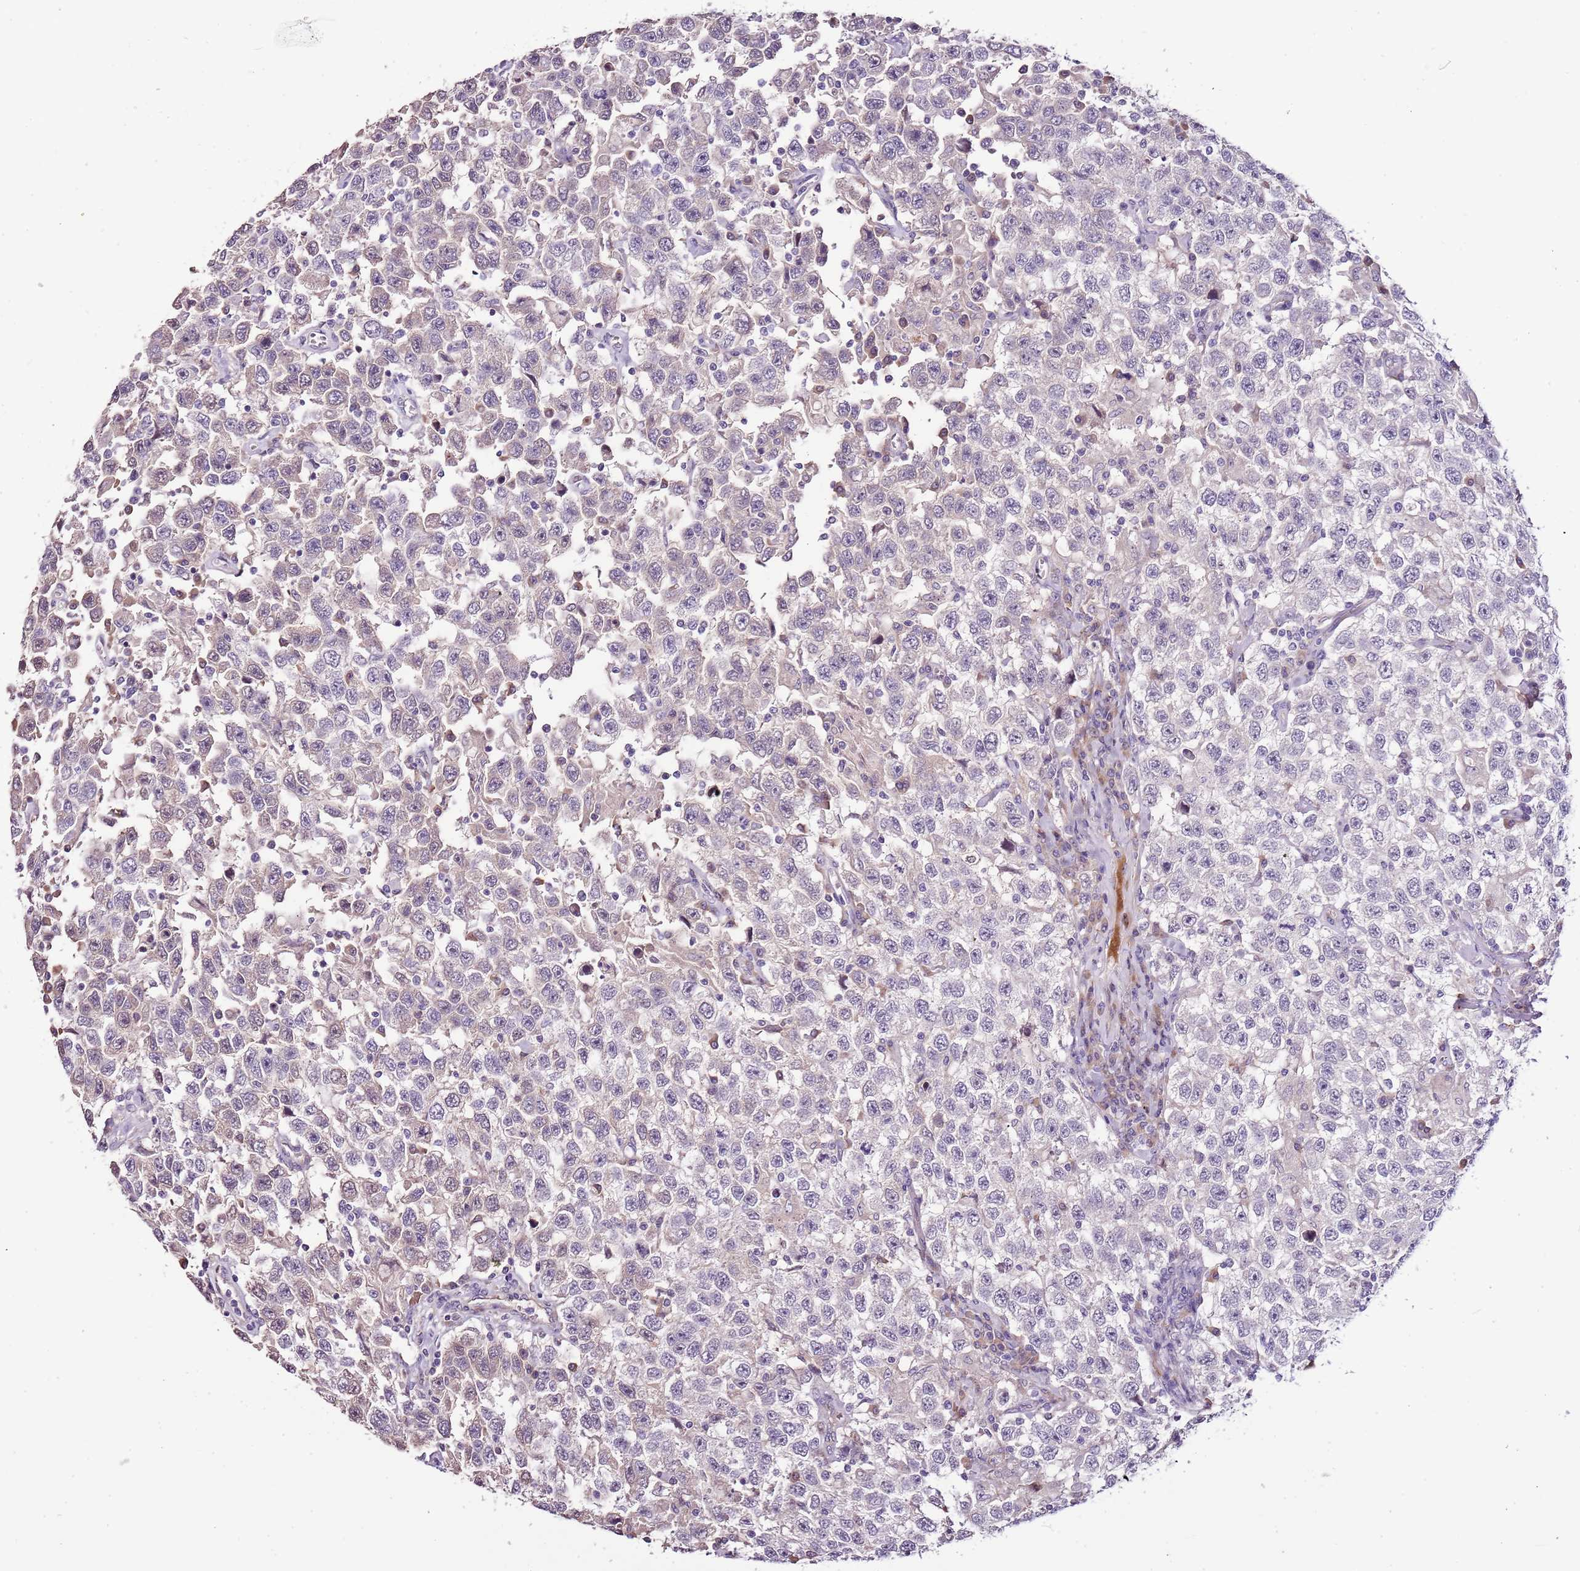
{"staining": {"intensity": "negative", "quantity": "none", "location": "none"}, "tissue": "testis cancer", "cell_type": "Tumor cells", "image_type": "cancer", "snomed": [{"axis": "morphology", "description": "Seminoma, NOS"}, {"axis": "topography", "description": "Testis"}], "caption": "Tumor cells show no significant protein staining in testis cancer.", "gene": "NKX2-3", "patient": {"sex": "male", "age": 41}}